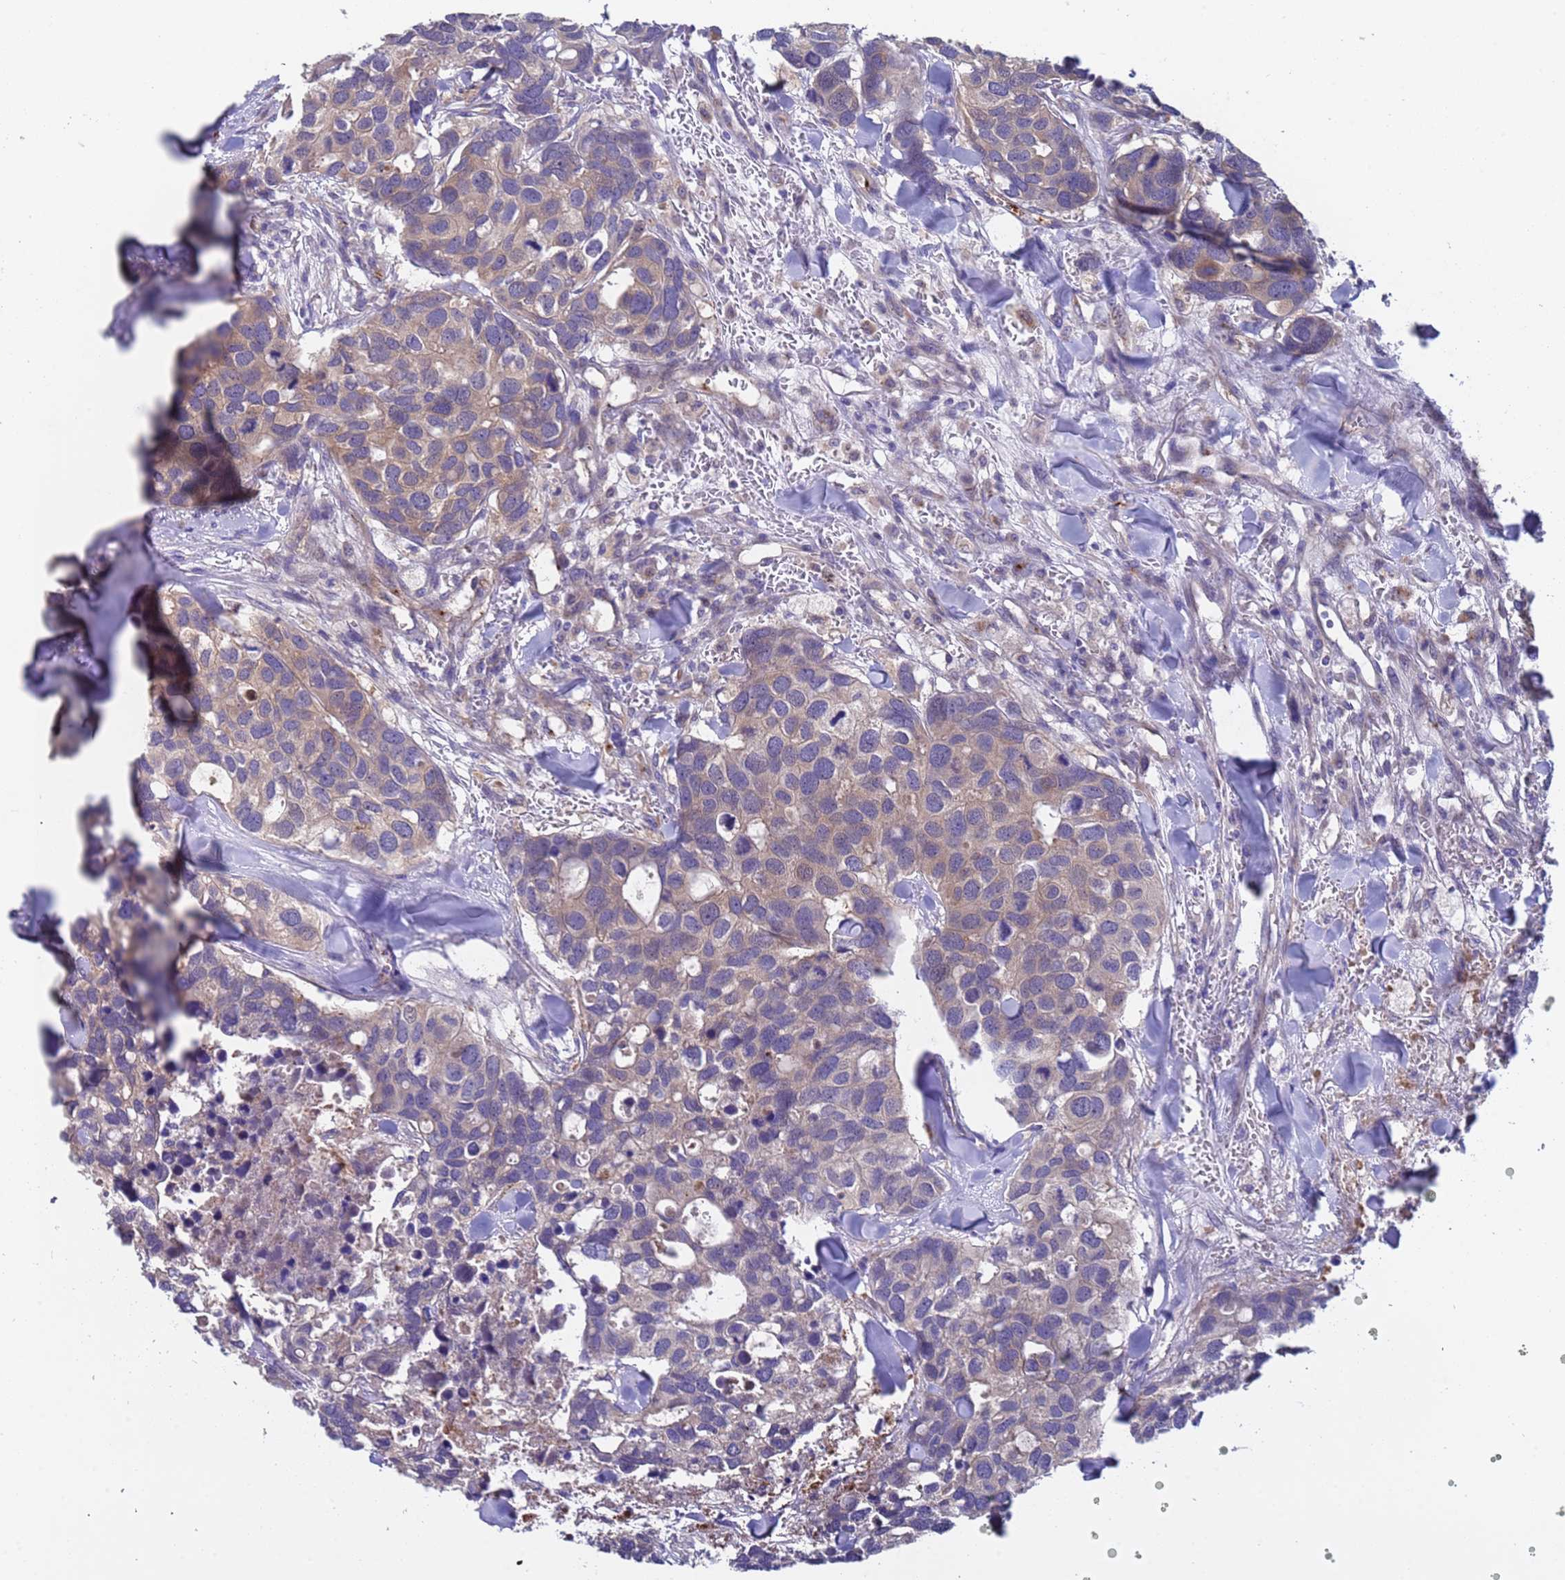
{"staining": {"intensity": "weak", "quantity": "25%-75%", "location": "cytoplasmic/membranous"}, "tissue": "breast cancer", "cell_type": "Tumor cells", "image_type": "cancer", "snomed": [{"axis": "morphology", "description": "Duct carcinoma"}, {"axis": "topography", "description": "Breast"}], "caption": "Immunohistochemistry (IHC) image of neoplastic tissue: breast cancer (invasive ductal carcinoma) stained using immunohistochemistry demonstrates low levels of weak protein expression localized specifically in the cytoplasmic/membranous of tumor cells, appearing as a cytoplasmic/membranous brown color.", "gene": "ZNF248", "patient": {"sex": "female", "age": 83}}